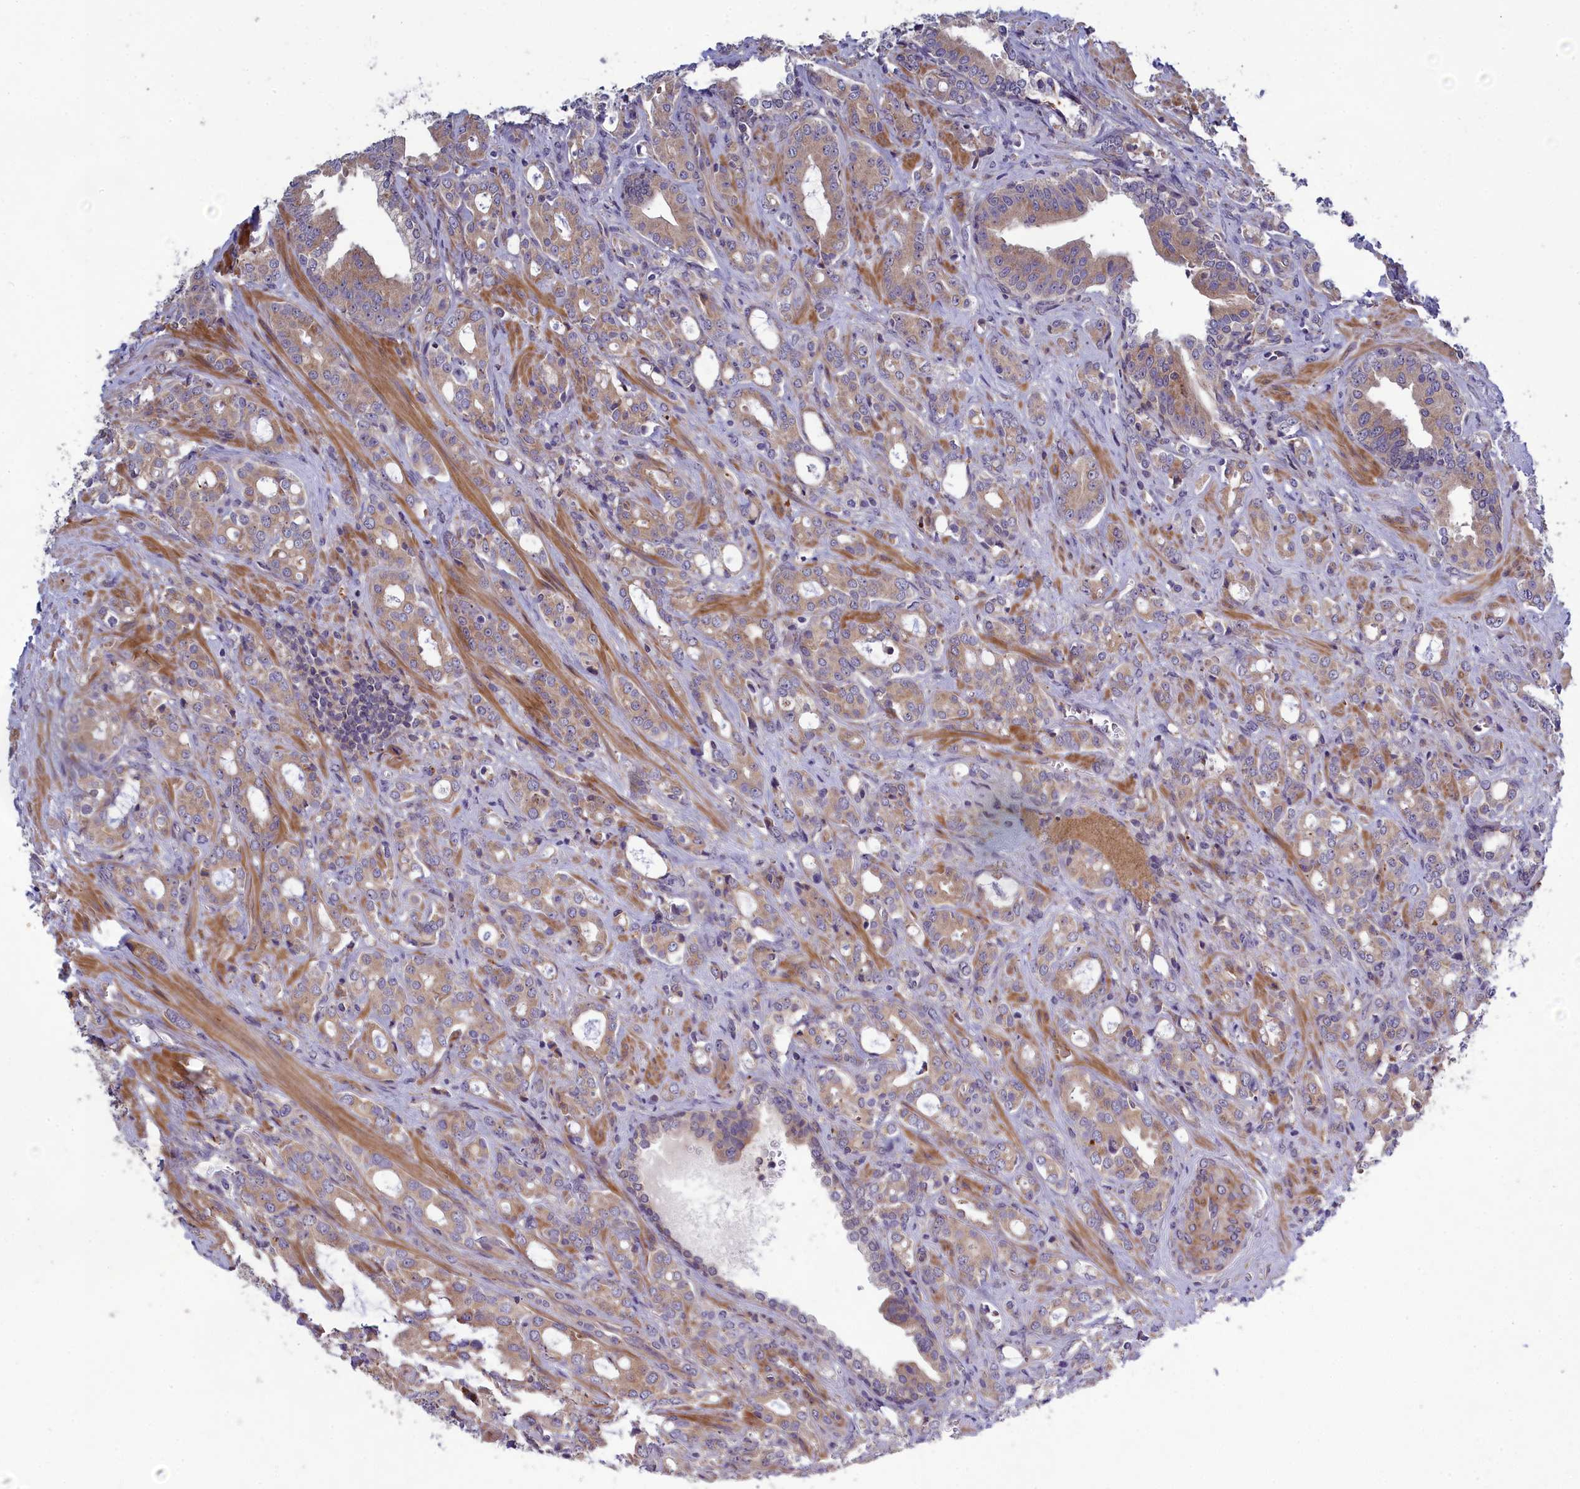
{"staining": {"intensity": "weak", "quantity": ">75%", "location": "cytoplasmic/membranous"}, "tissue": "prostate cancer", "cell_type": "Tumor cells", "image_type": "cancer", "snomed": [{"axis": "morphology", "description": "Adenocarcinoma, High grade"}, {"axis": "topography", "description": "Prostate"}], "caption": "Protein expression by IHC reveals weak cytoplasmic/membranous positivity in approximately >75% of tumor cells in prostate adenocarcinoma (high-grade).", "gene": "BLTP2", "patient": {"sex": "male", "age": 72}}